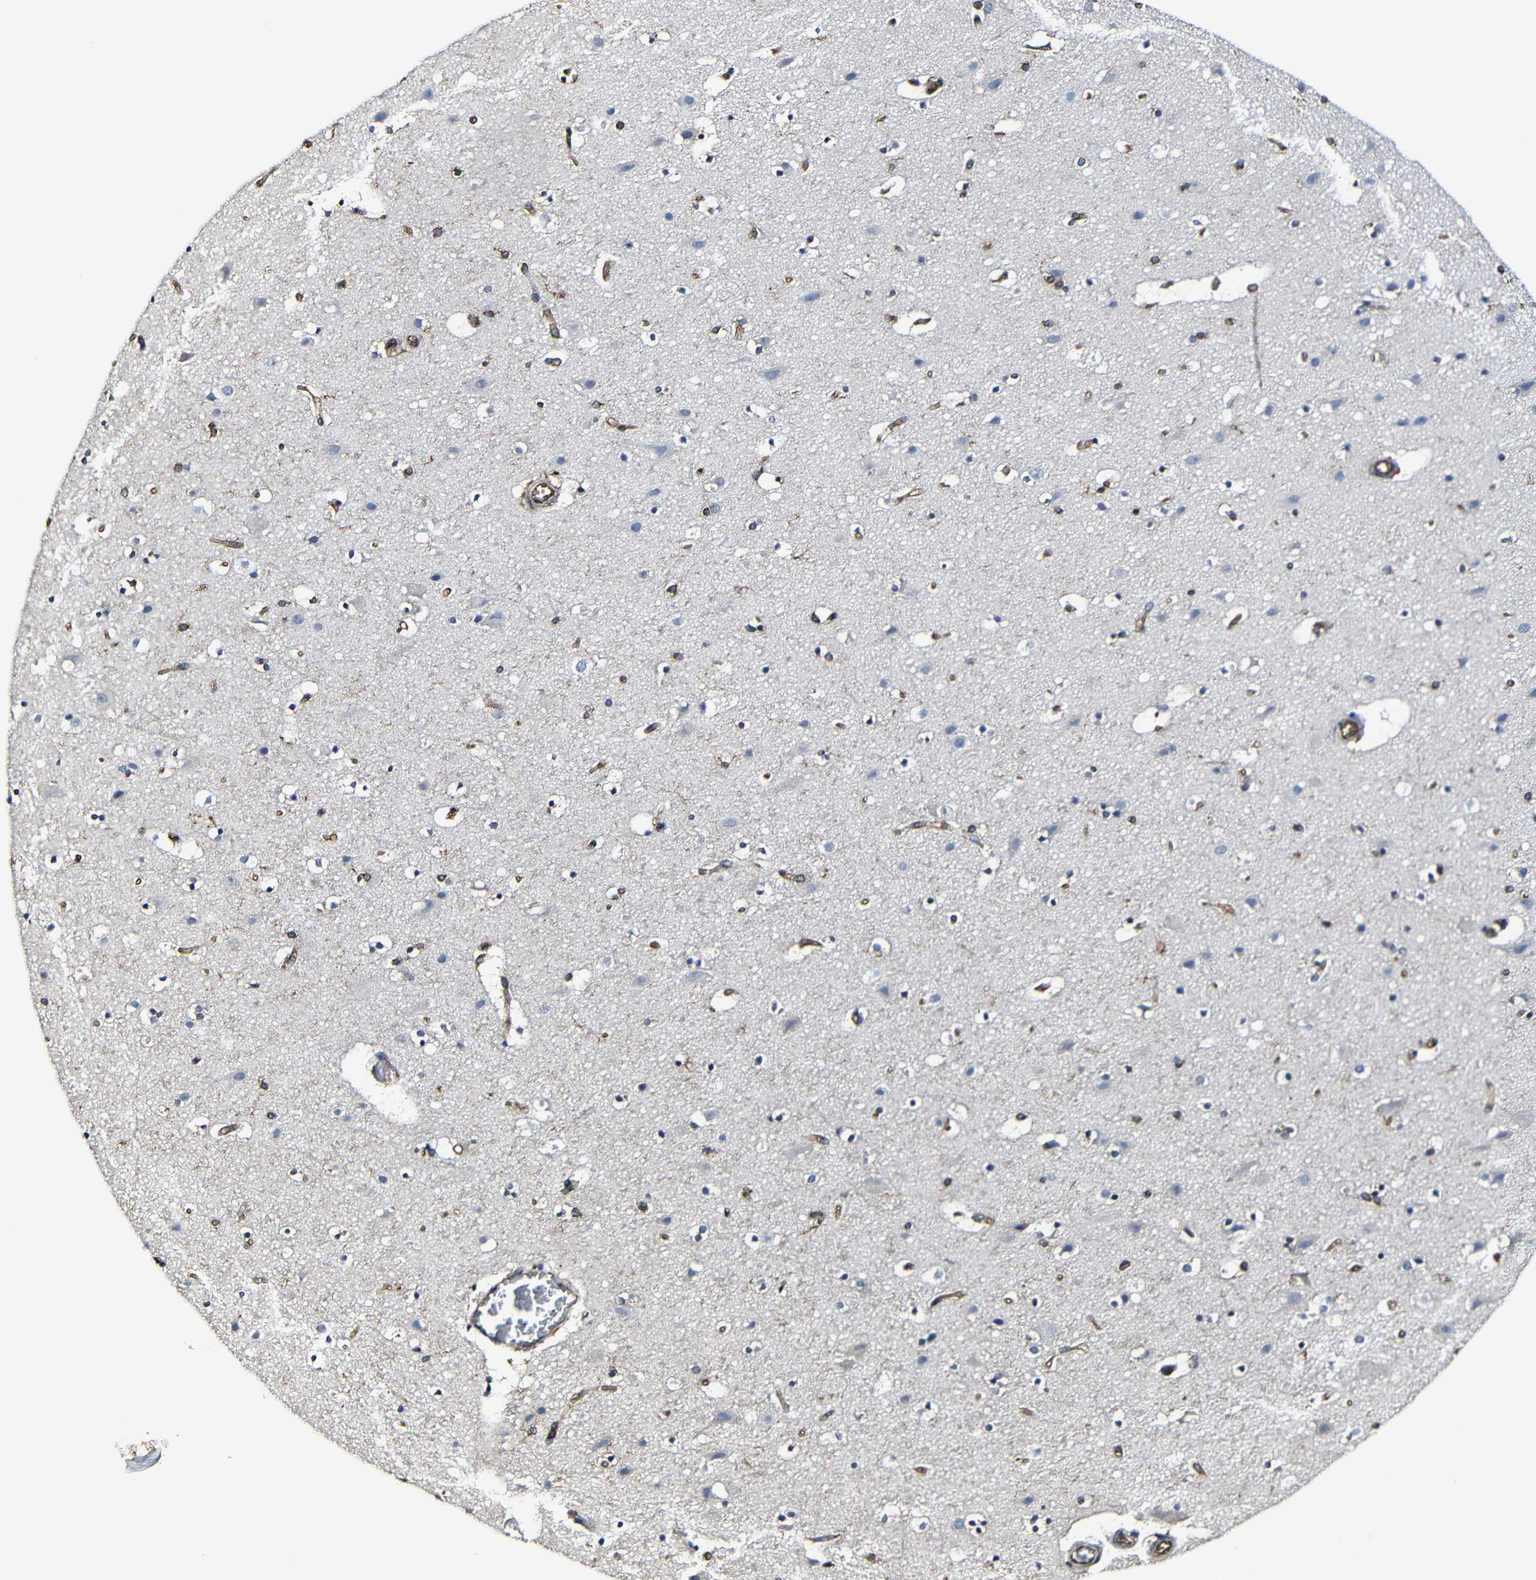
{"staining": {"intensity": "moderate", "quantity": ">75%", "location": "cytoplasmic/membranous"}, "tissue": "cerebral cortex", "cell_type": "Endothelial cells", "image_type": "normal", "snomed": [{"axis": "morphology", "description": "Normal tissue, NOS"}, {"axis": "topography", "description": "Cerebral cortex"}], "caption": "This is an image of immunohistochemistry staining of benign cerebral cortex, which shows moderate positivity in the cytoplasmic/membranous of endothelial cells.", "gene": "MSN", "patient": {"sex": "male", "age": 45}}